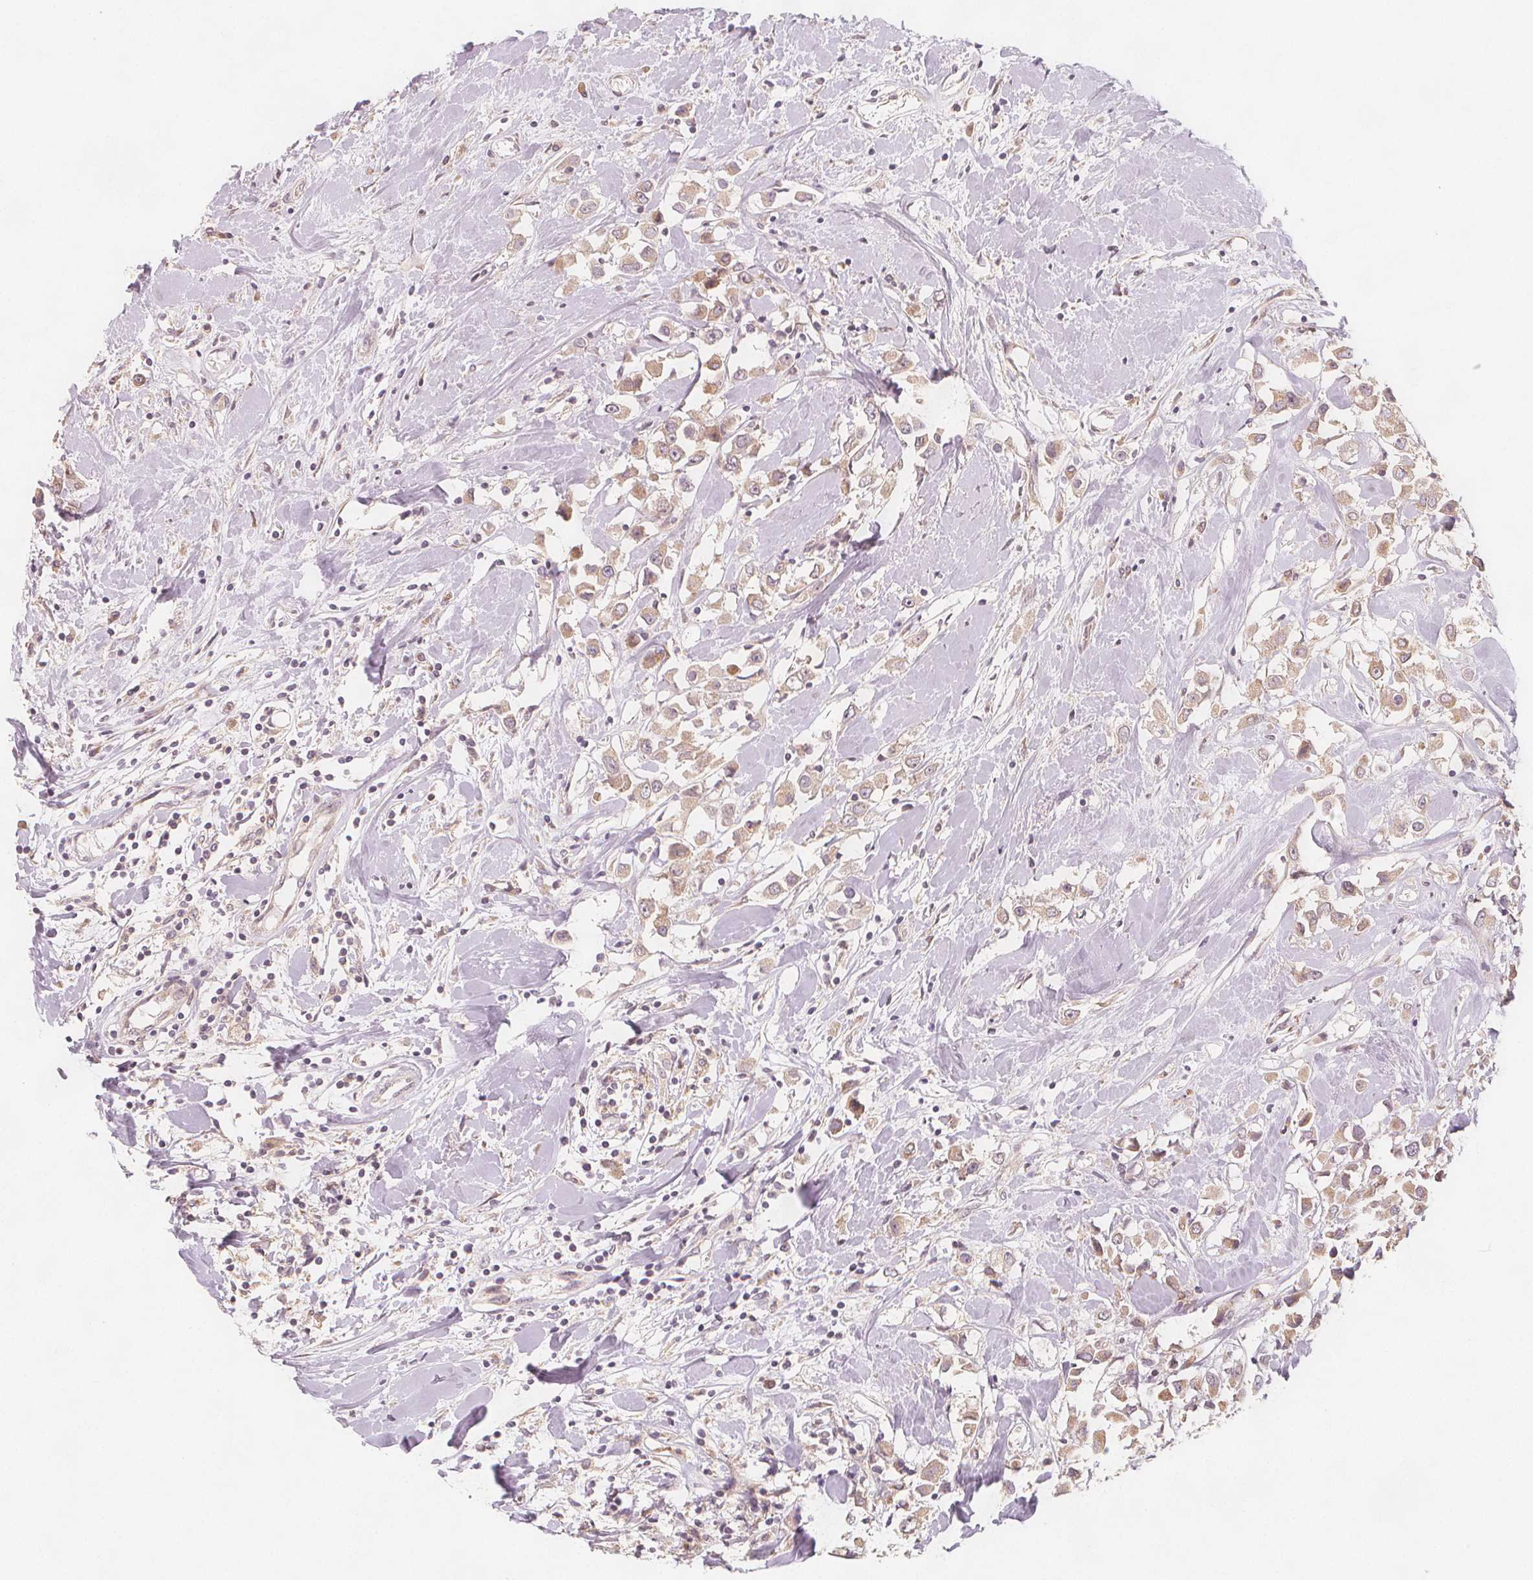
{"staining": {"intensity": "weak", "quantity": ">75%", "location": "cytoplasmic/membranous"}, "tissue": "breast cancer", "cell_type": "Tumor cells", "image_type": "cancer", "snomed": [{"axis": "morphology", "description": "Duct carcinoma"}, {"axis": "topography", "description": "Breast"}], "caption": "Protein positivity by immunohistochemistry shows weak cytoplasmic/membranous expression in about >75% of tumor cells in infiltrating ductal carcinoma (breast). (brown staining indicates protein expression, while blue staining denotes nuclei).", "gene": "NCSTN", "patient": {"sex": "female", "age": 61}}